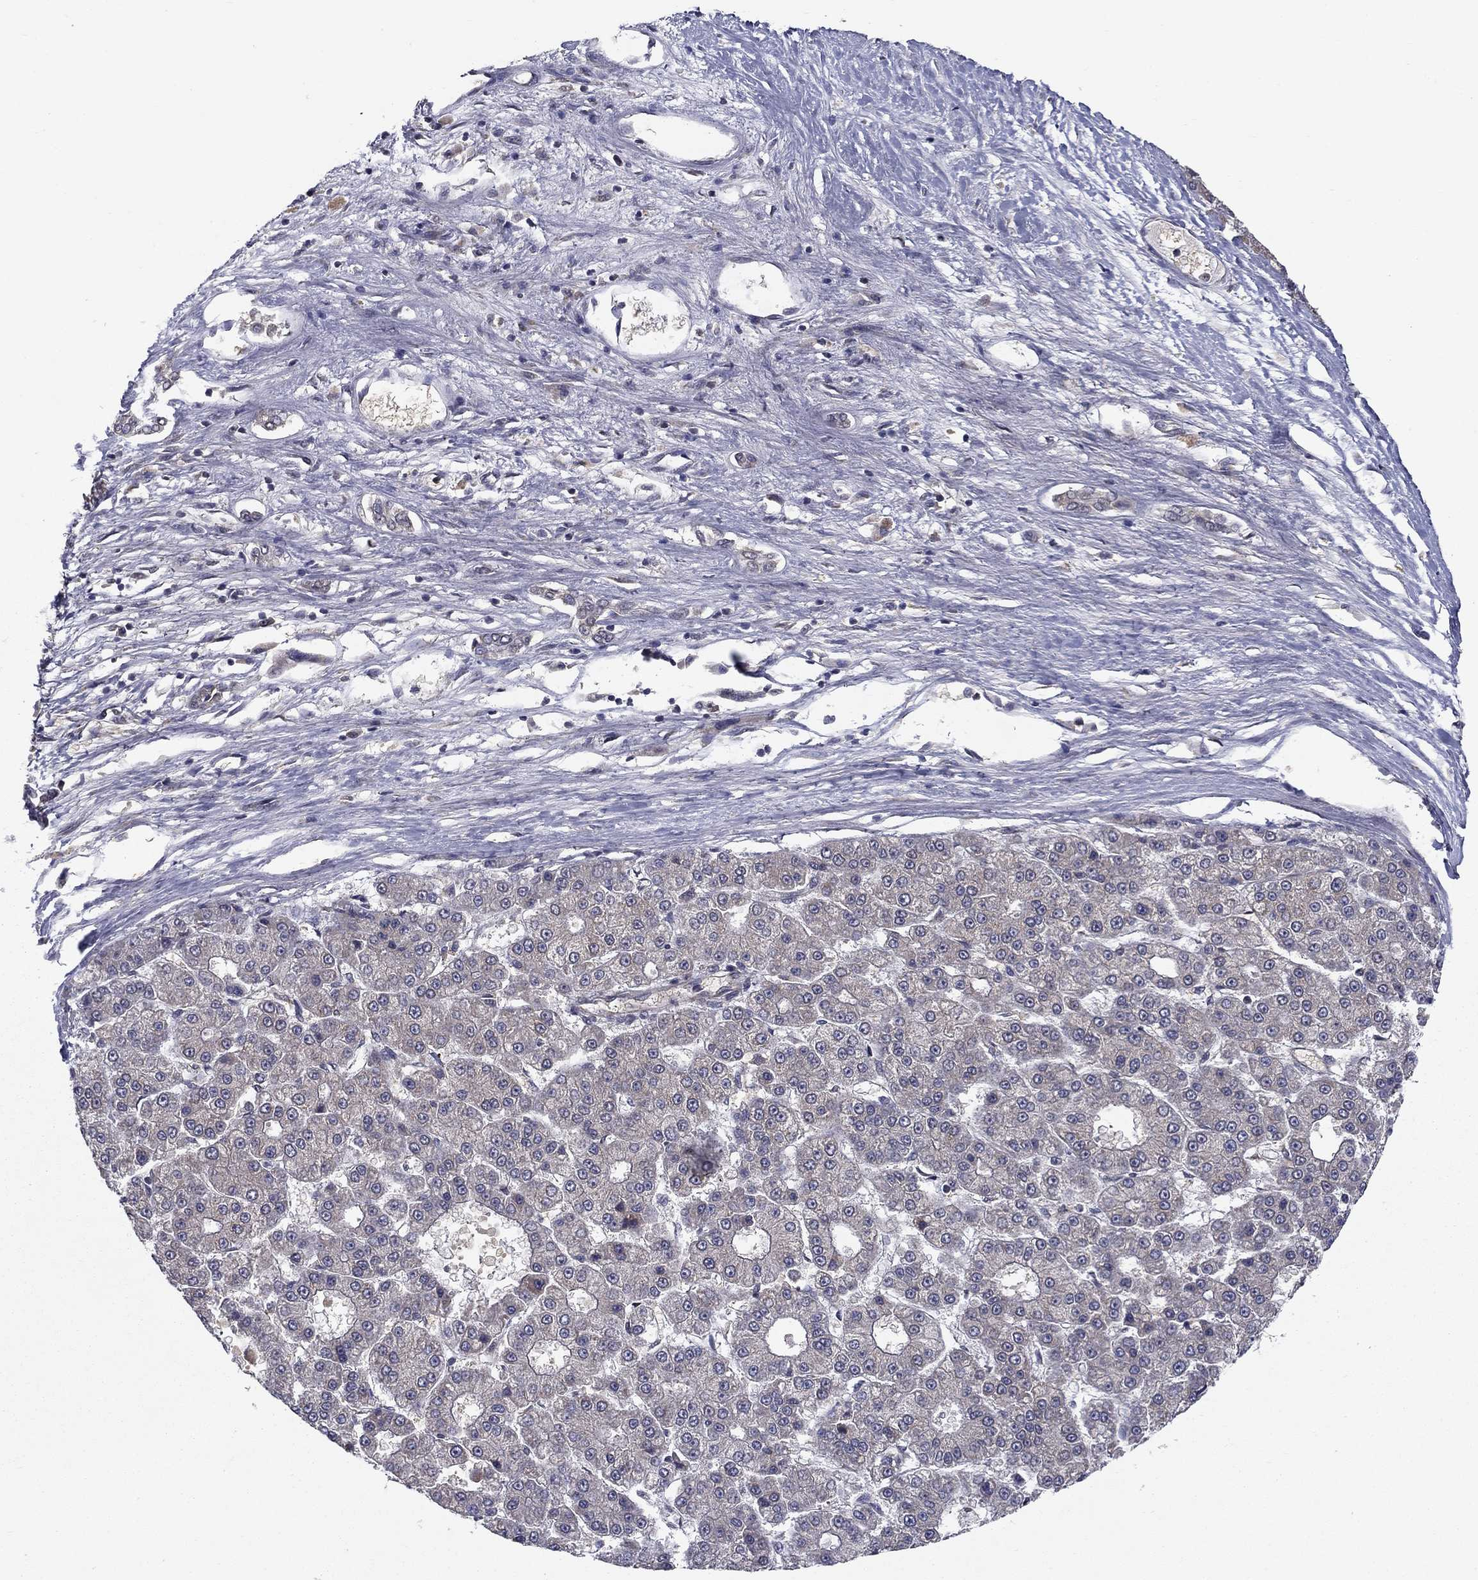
{"staining": {"intensity": "negative", "quantity": "none", "location": "none"}, "tissue": "liver cancer", "cell_type": "Tumor cells", "image_type": "cancer", "snomed": [{"axis": "morphology", "description": "Carcinoma, Hepatocellular, NOS"}, {"axis": "topography", "description": "Liver"}], "caption": "A histopathology image of liver cancer (hepatocellular carcinoma) stained for a protein exhibits no brown staining in tumor cells. Brightfield microscopy of immunohistochemistry (IHC) stained with DAB (brown) and hematoxylin (blue), captured at high magnification.", "gene": "SLC2A13", "patient": {"sex": "male", "age": 70}}